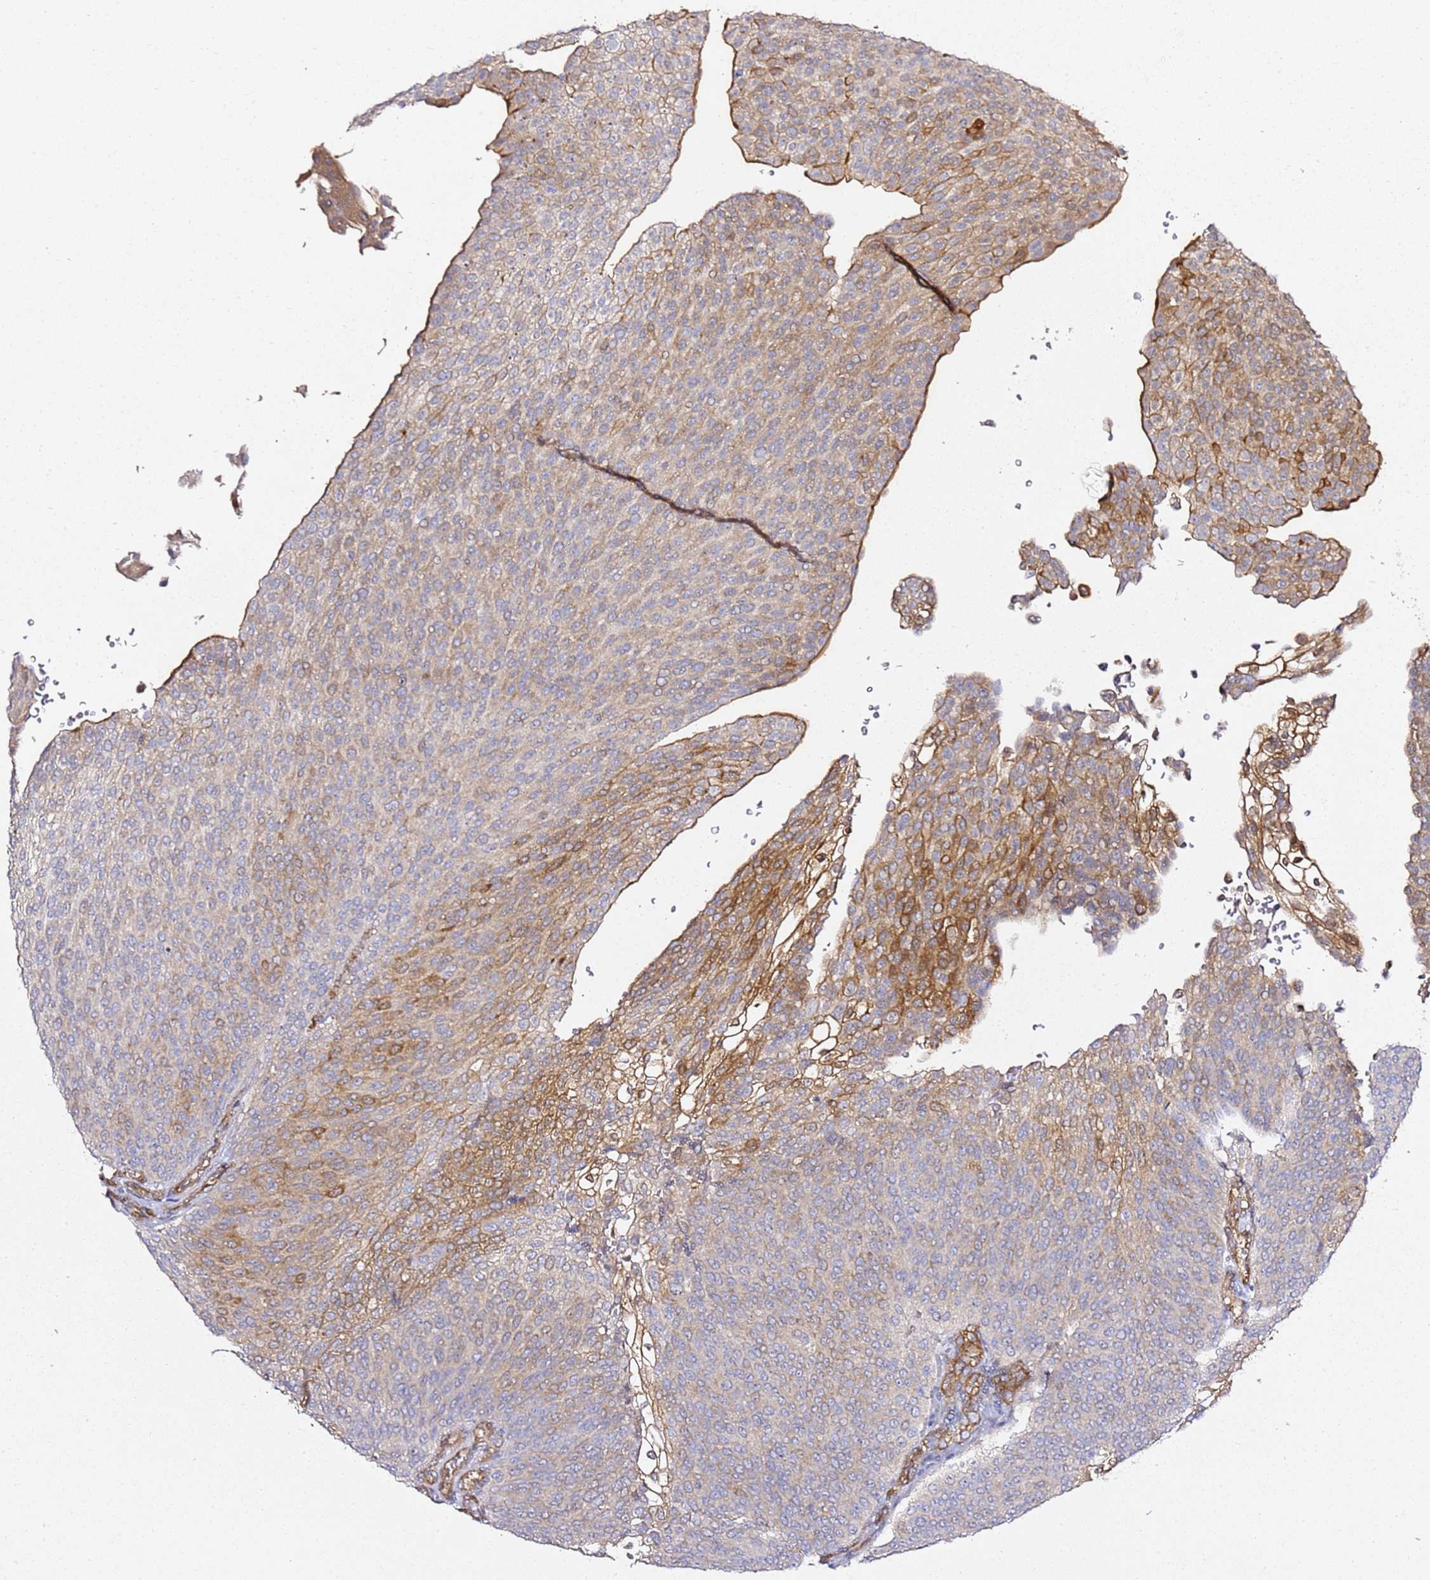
{"staining": {"intensity": "moderate", "quantity": "<25%", "location": "cytoplasmic/membranous"}, "tissue": "urothelial cancer", "cell_type": "Tumor cells", "image_type": "cancer", "snomed": [{"axis": "morphology", "description": "Urothelial carcinoma, High grade"}, {"axis": "topography", "description": "Urinary bladder"}], "caption": "Urothelial cancer stained with a protein marker displays moderate staining in tumor cells.", "gene": "EPS8L1", "patient": {"sex": "female", "age": 79}}